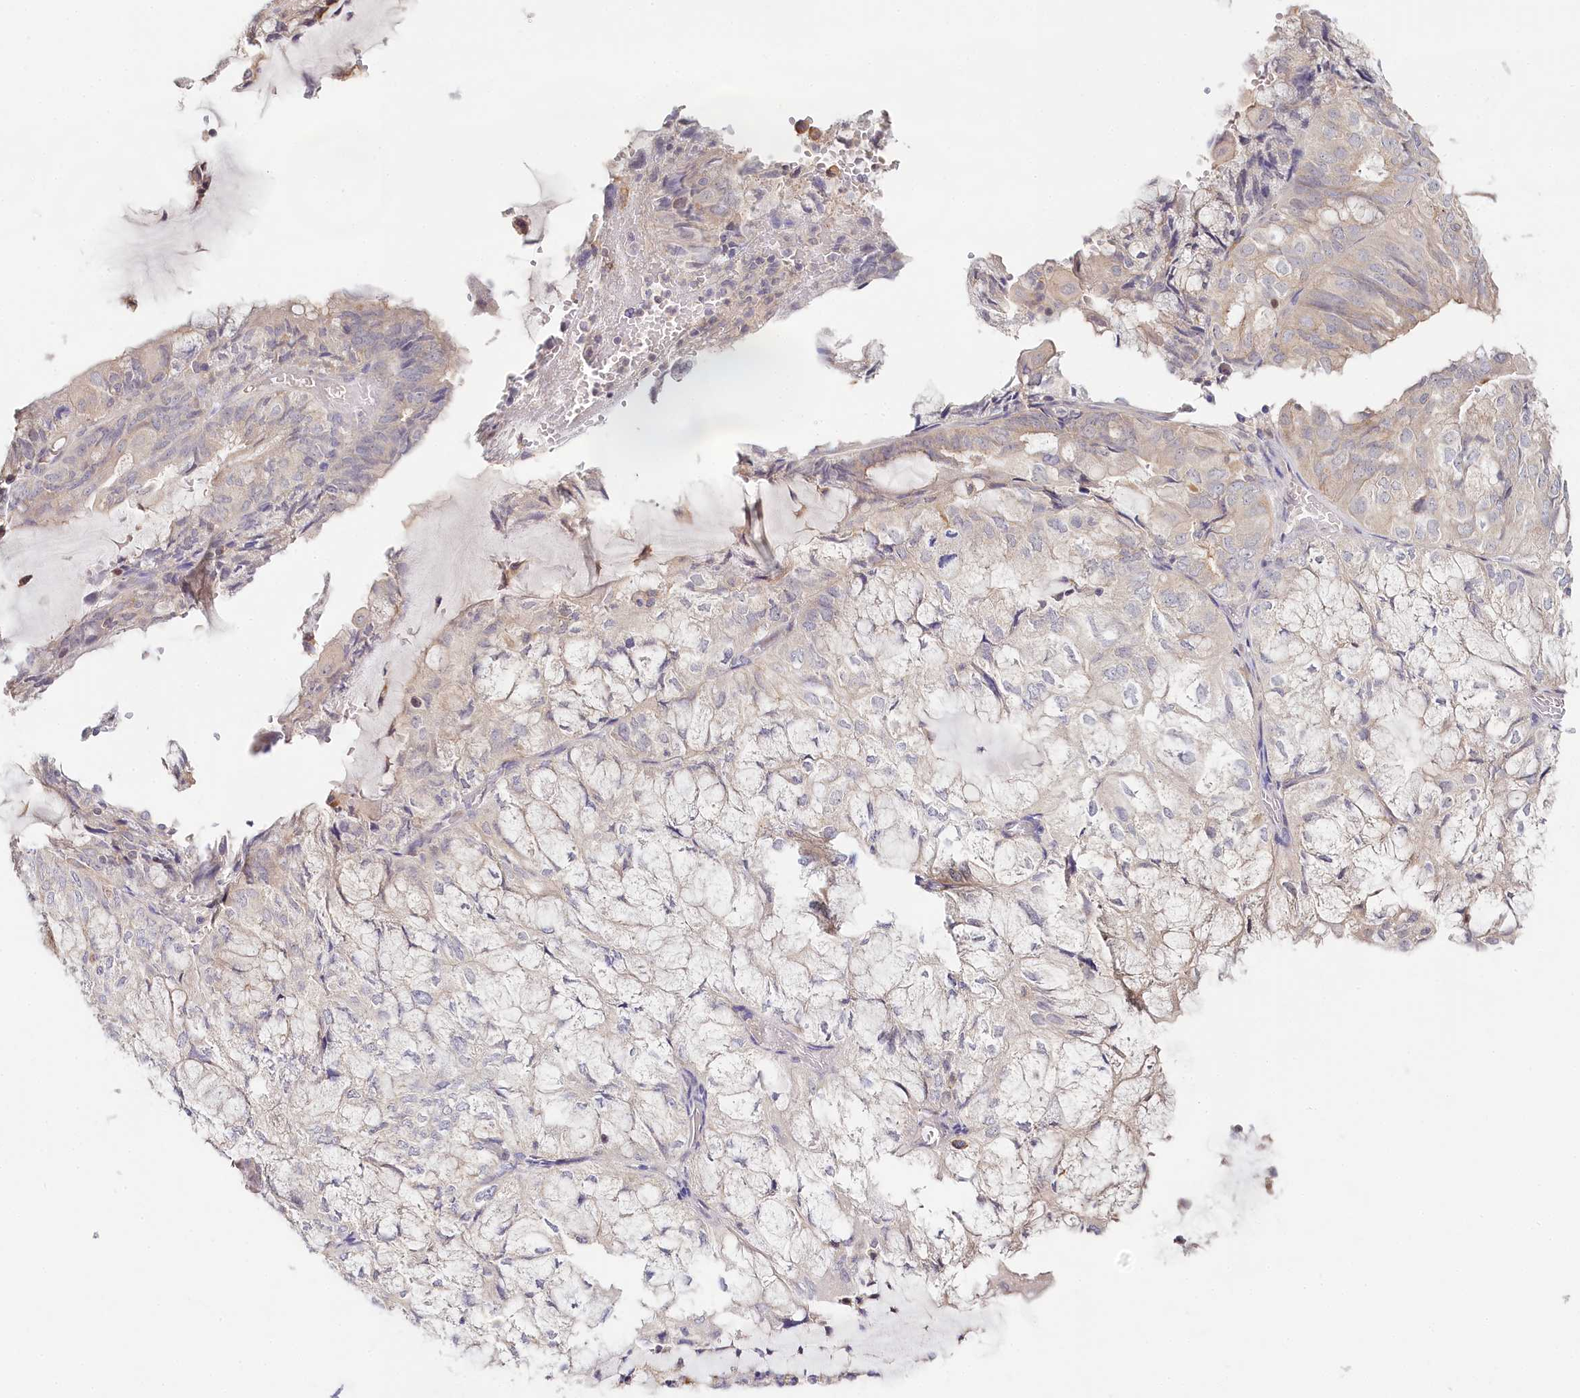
{"staining": {"intensity": "negative", "quantity": "none", "location": "none"}, "tissue": "endometrial cancer", "cell_type": "Tumor cells", "image_type": "cancer", "snomed": [{"axis": "morphology", "description": "Adenocarcinoma, NOS"}, {"axis": "topography", "description": "Endometrium"}], "caption": "Immunohistochemical staining of adenocarcinoma (endometrial) demonstrates no significant positivity in tumor cells.", "gene": "DAPK1", "patient": {"sex": "female", "age": 81}}